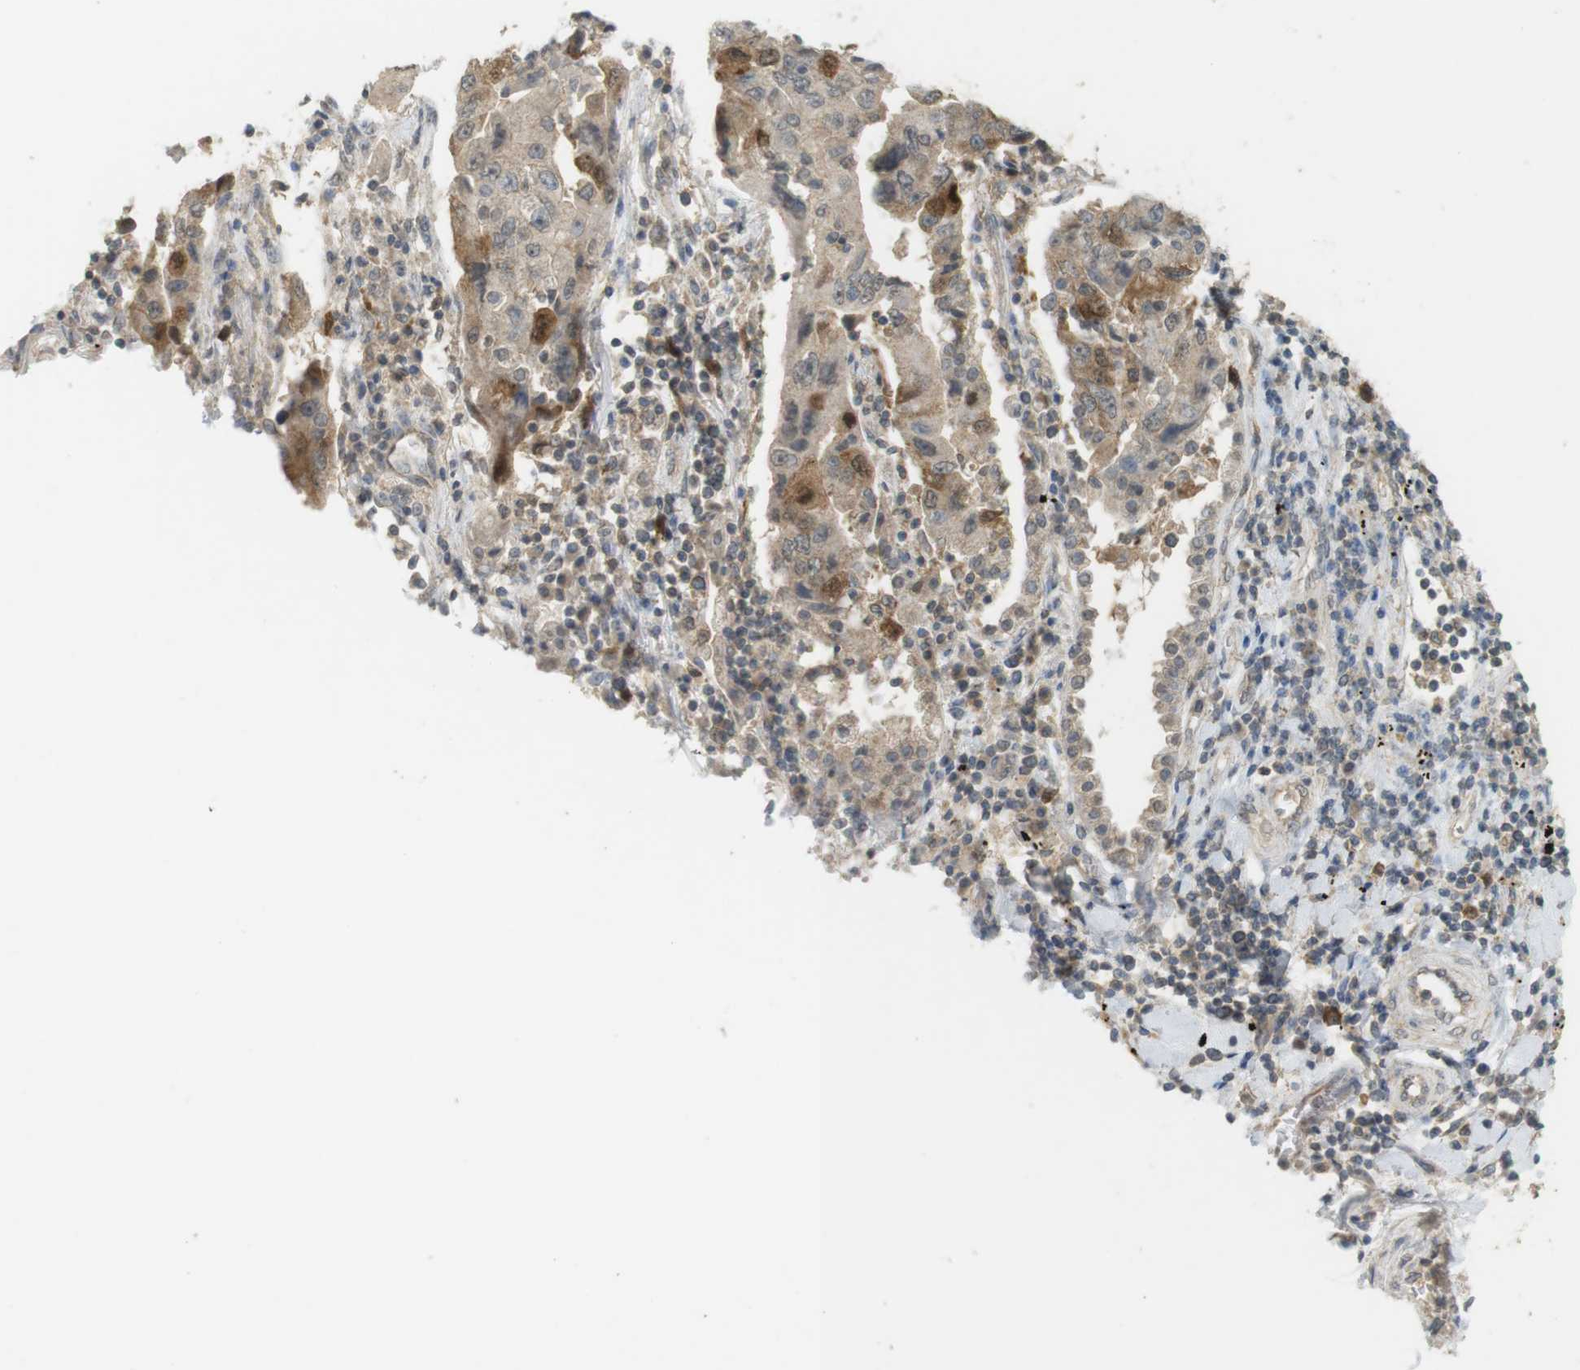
{"staining": {"intensity": "moderate", "quantity": "<25%", "location": "cytoplasmic/membranous"}, "tissue": "lung cancer", "cell_type": "Tumor cells", "image_type": "cancer", "snomed": [{"axis": "morphology", "description": "Adenocarcinoma, NOS"}, {"axis": "topography", "description": "Lung"}], "caption": "This histopathology image shows IHC staining of human lung cancer (adenocarcinoma), with low moderate cytoplasmic/membranous staining in approximately <25% of tumor cells.", "gene": "TTK", "patient": {"sex": "female", "age": 65}}